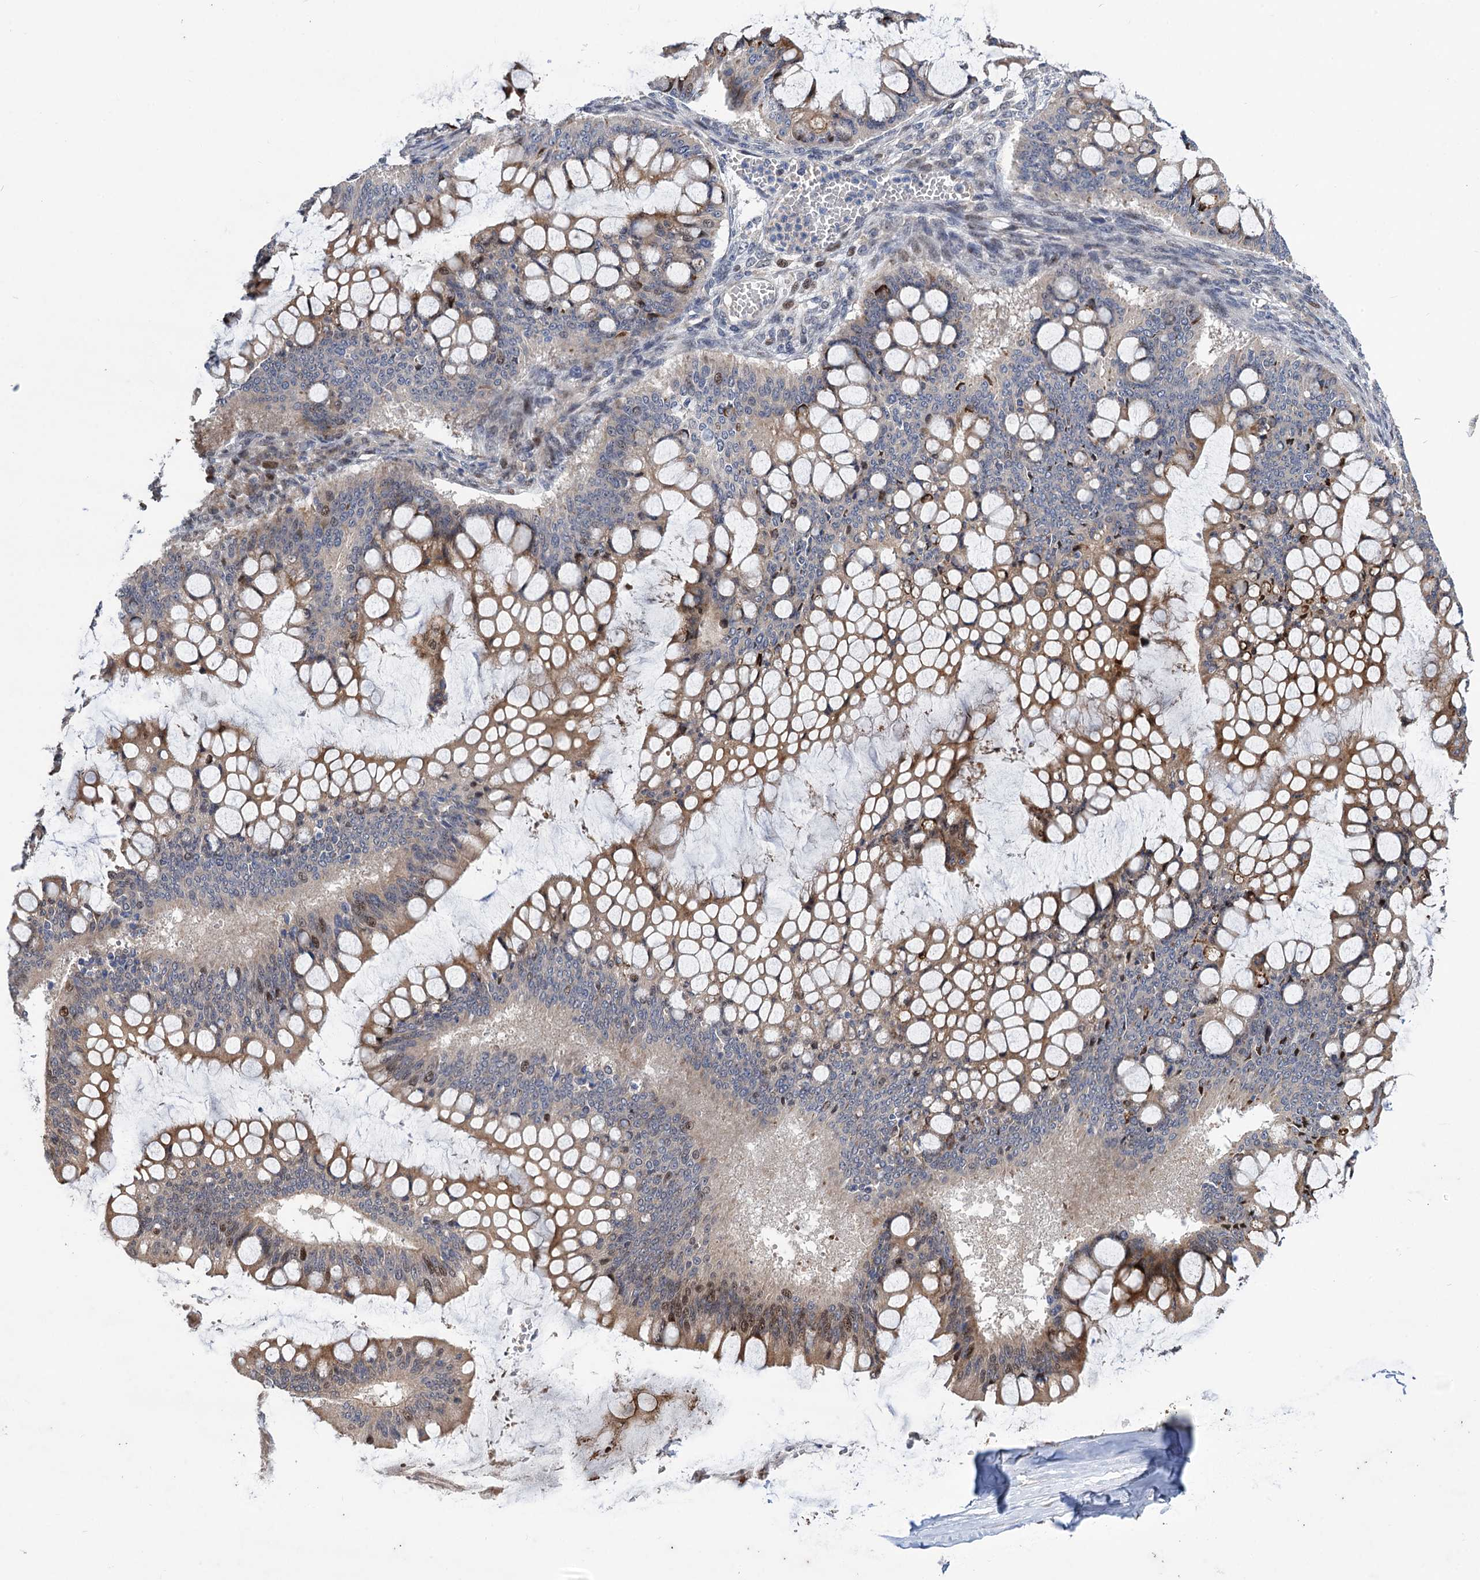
{"staining": {"intensity": "moderate", "quantity": "<25%", "location": "cytoplasmic/membranous,nuclear"}, "tissue": "ovarian cancer", "cell_type": "Tumor cells", "image_type": "cancer", "snomed": [{"axis": "morphology", "description": "Cystadenocarcinoma, mucinous, NOS"}, {"axis": "topography", "description": "Ovary"}], "caption": "Tumor cells demonstrate low levels of moderate cytoplasmic/membranous and nuclear staining in about <25% of cells in human ovarian cancer (mucinous cystadenocarcinoma).", "gene": "UBR1", "patient": {"sex": "female", "age": 73}}